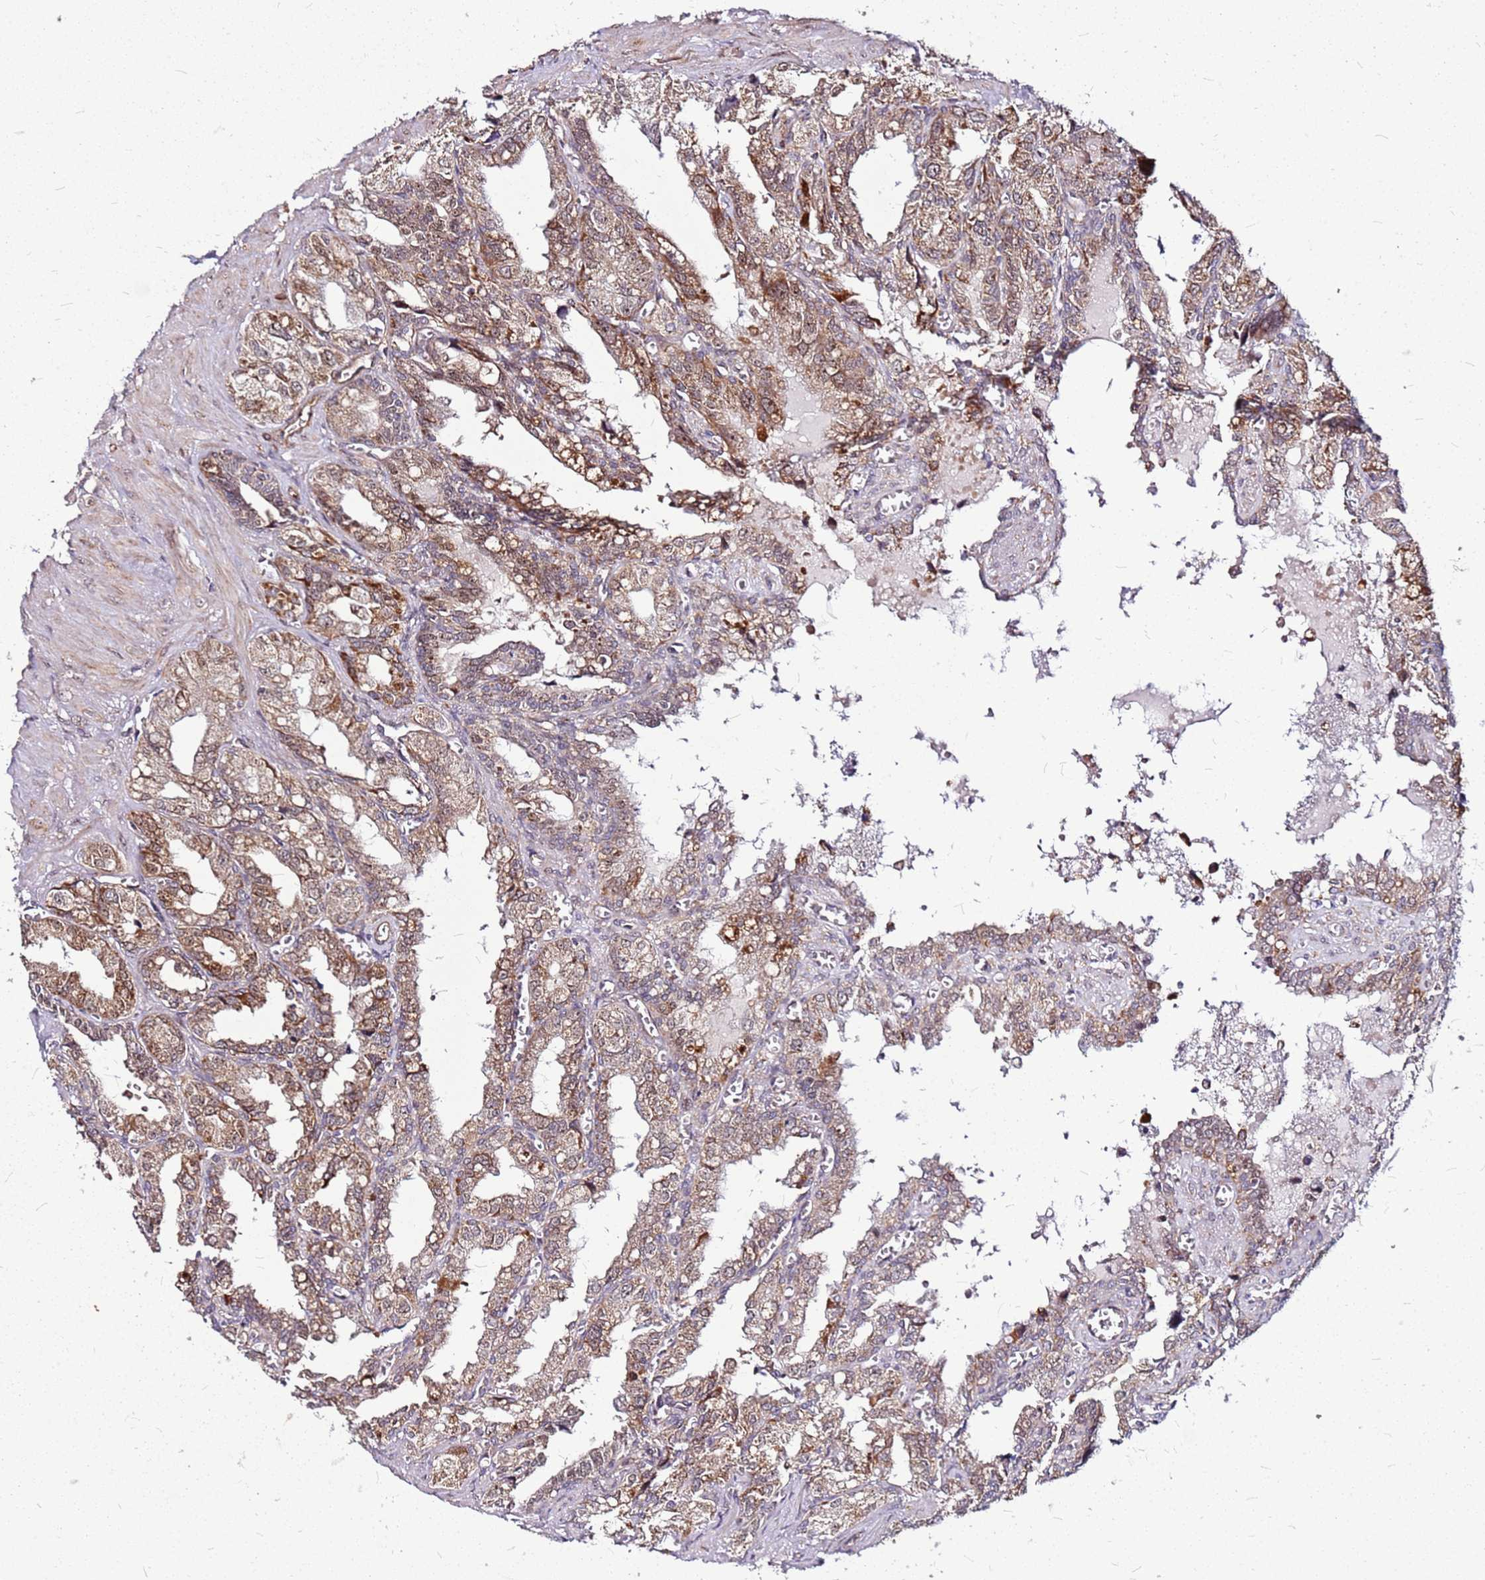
{"staining": {"intensity": "moderate", "quantity": ">75%", "location": "cytoplasmic/membranous,nuclear"}, "tissue": "seminal vesicle", "cell_type": "Glandular cells", "image_type": "normal", "snomed": [{"axis": "morphology", "description": "Normal tissue, NOS"}, {"axis": "topography", "description": "Seminal veicle"}], "caption": "DAB (3,3'-diaminobenzidine) immunohistochemical staining of normal seminal vesicle reveals moderate cytoplasmic/membranous,nuclear protein expression in approximately >75% of glandular cells.", "gene": "OR51T1", "patient": {"sex": "male", "age": 67}}